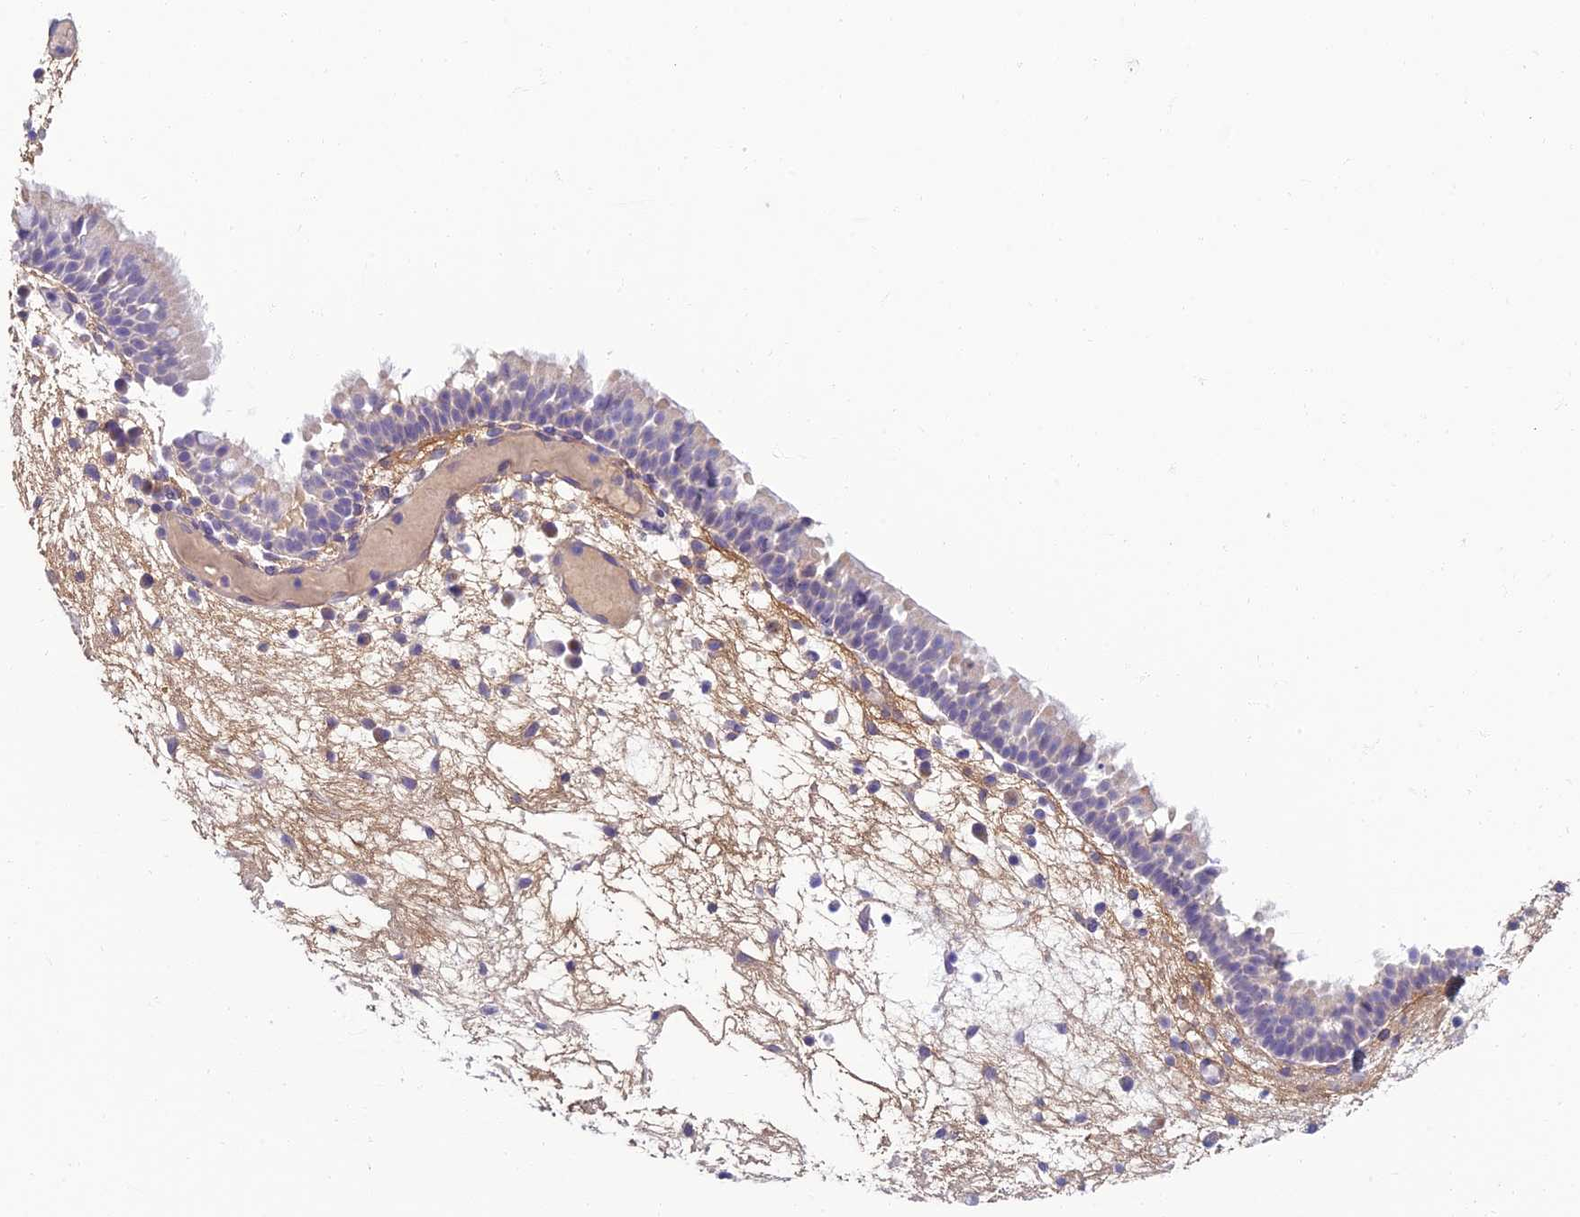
{"staining": {"intensity": "negative", "quantity": "none", "location": "none"}, "tissue": "nasopharynx", "cell_type": "Respiratory epithelial cells", "image_type": "normal", "snomed": [{"axis": "morphology", "description": "Normal tissue, NOS"}, {"axis": "morphology", "description": "Inflammation, NOS"}, {"axis": "morphology", "description": "Malignant melanoma, Metastatic site"}, {"axis": "topography", "description": "Nasopharynx"}], "caption": "Immunohistochemistry image of unremarkable nasopharynx: human nasopharynx stained with DAB shows no significant protein positivity in respiratory epithelial cells. (Stains: DAB (3,3'-diaminobenzidine) IHC with hematoxylin counter stain, Microscopy: brightfield microscopy at high magnification).", "gene": "SLC25A41", "patient": {"sex": "male", "age": 70}}